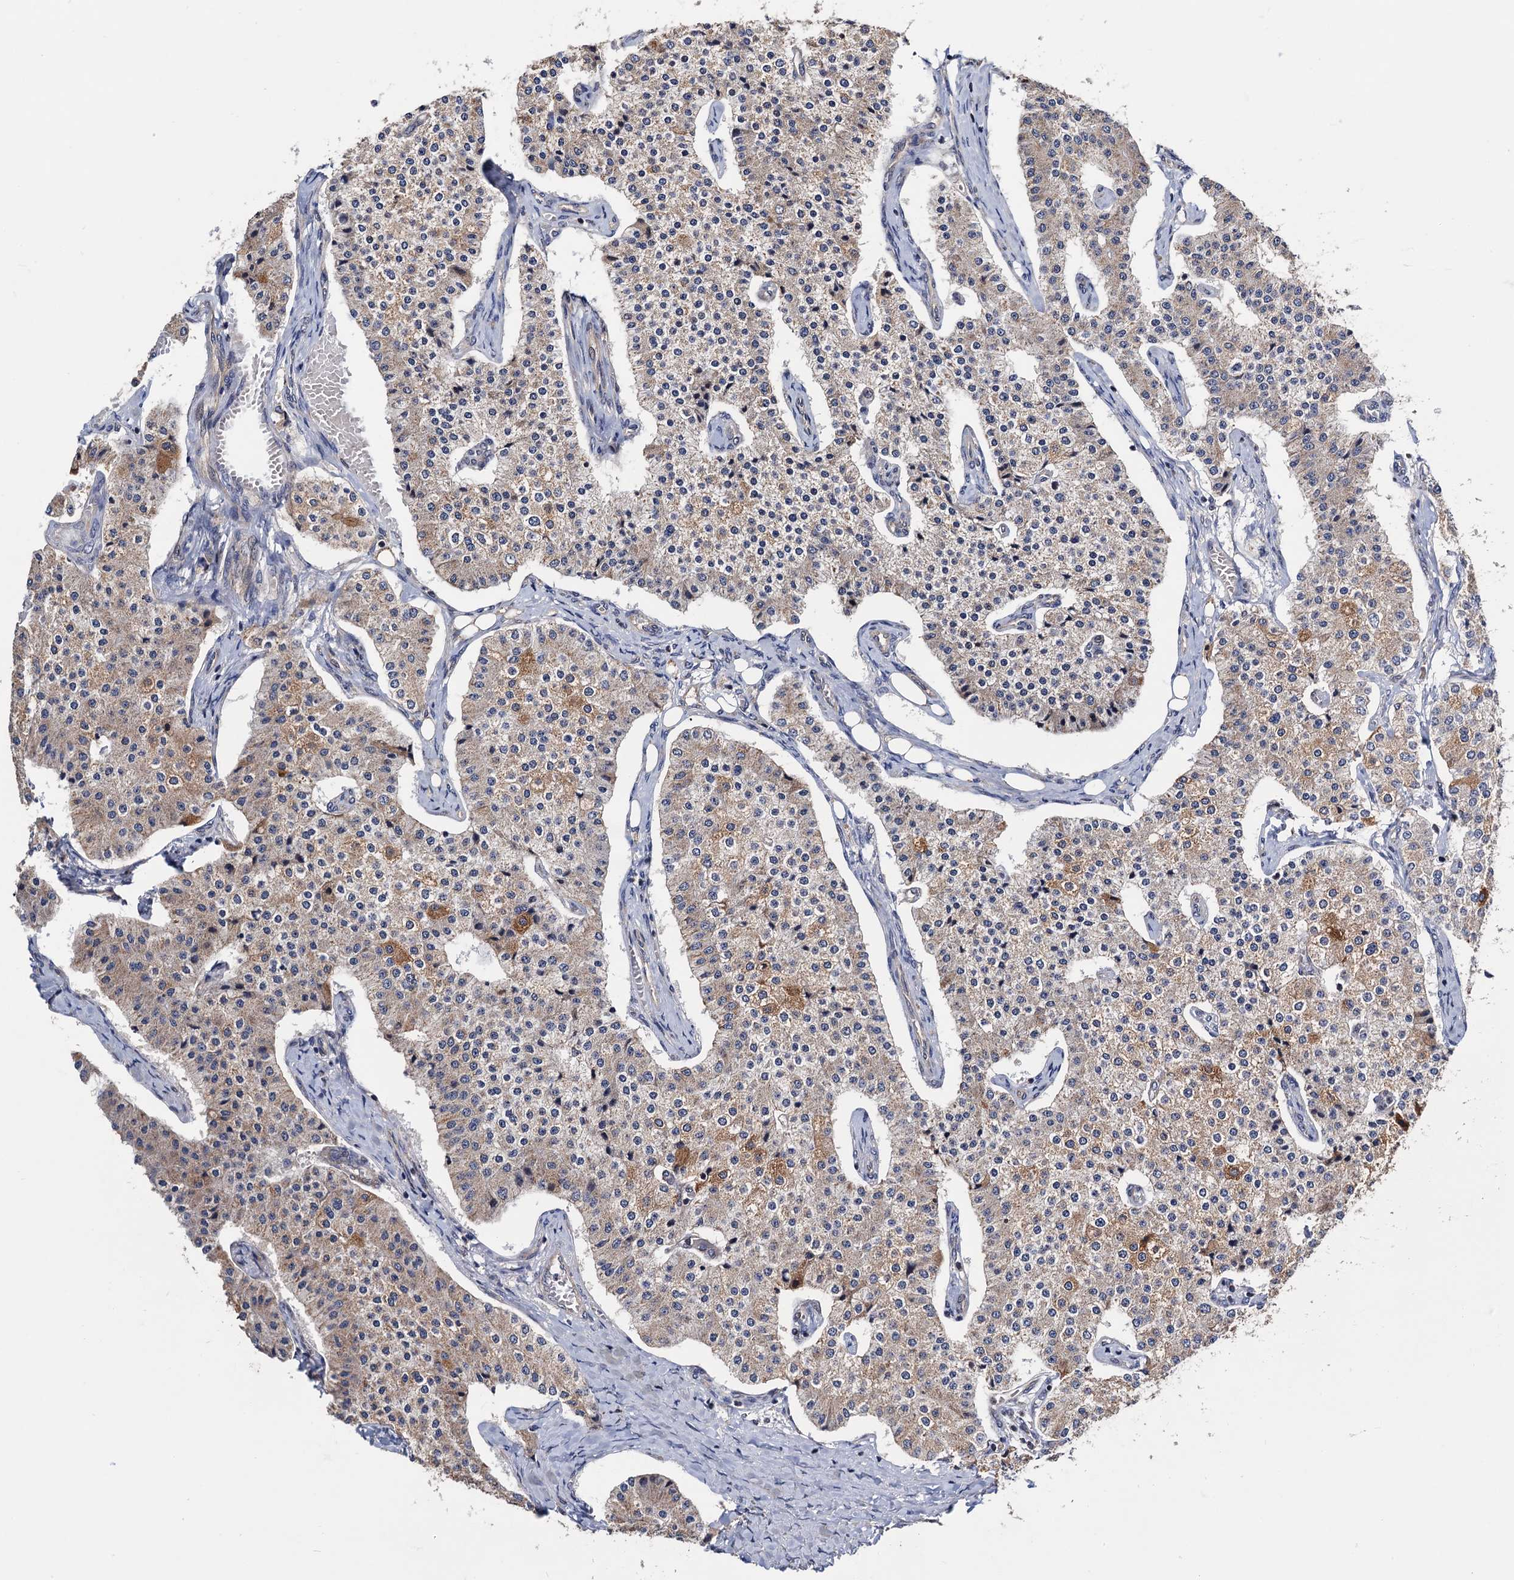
{"staining": {"intensity": "moderate", "quantity": "25%-75%", "location": "cytoplasmic/membranous"}, "tissue": "carcinoid", "cell_type": "Tumor cells", "image_type": "cancer", "snomed": [{"axis": "morphology", "description": "Carcinoid, malignant, NOS"}, {"axis": "topography", "description": "Colon"}], "caption": "Human carcinoid stained with a protein marker demonstrates moderate staining in tumor cells.", "gene": "NAA16", "patient": {"sex": "female", "age": 52}}